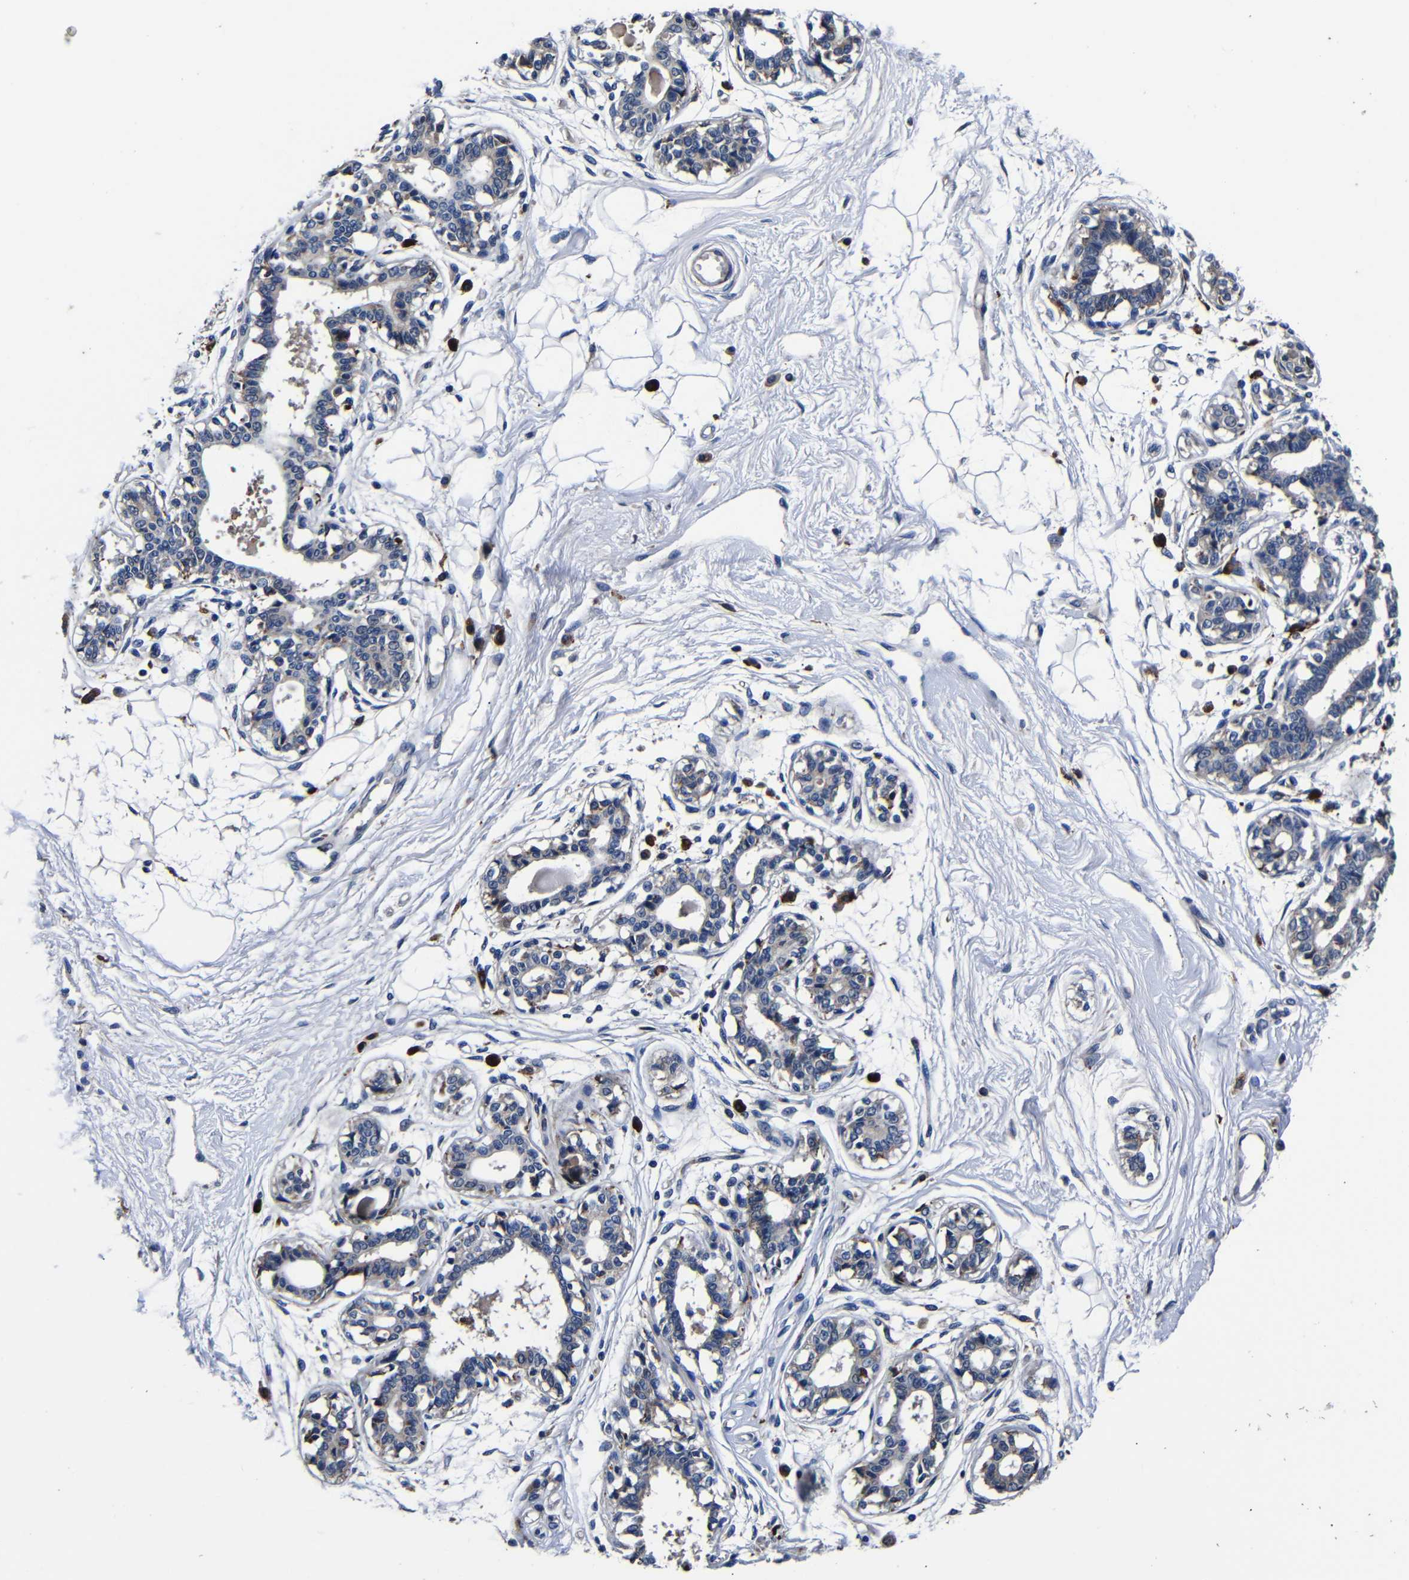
{"staining": {"intensity": "negative", "quantity": "none", "location": "none"}, "tissue": "breast", "cell_type": "Adipocytes", "image_type": "normal", "snomed": [{"axis": "morphology", "description": "Normal tissue, NOS"}, {"axis": "topography", "description": "Breast"}], "caption": "Histopathology image shows no protein staining in adipocytes of benign breast.", "gene": "SCN9A", "patient": {"sex": "female", "age": 45}}